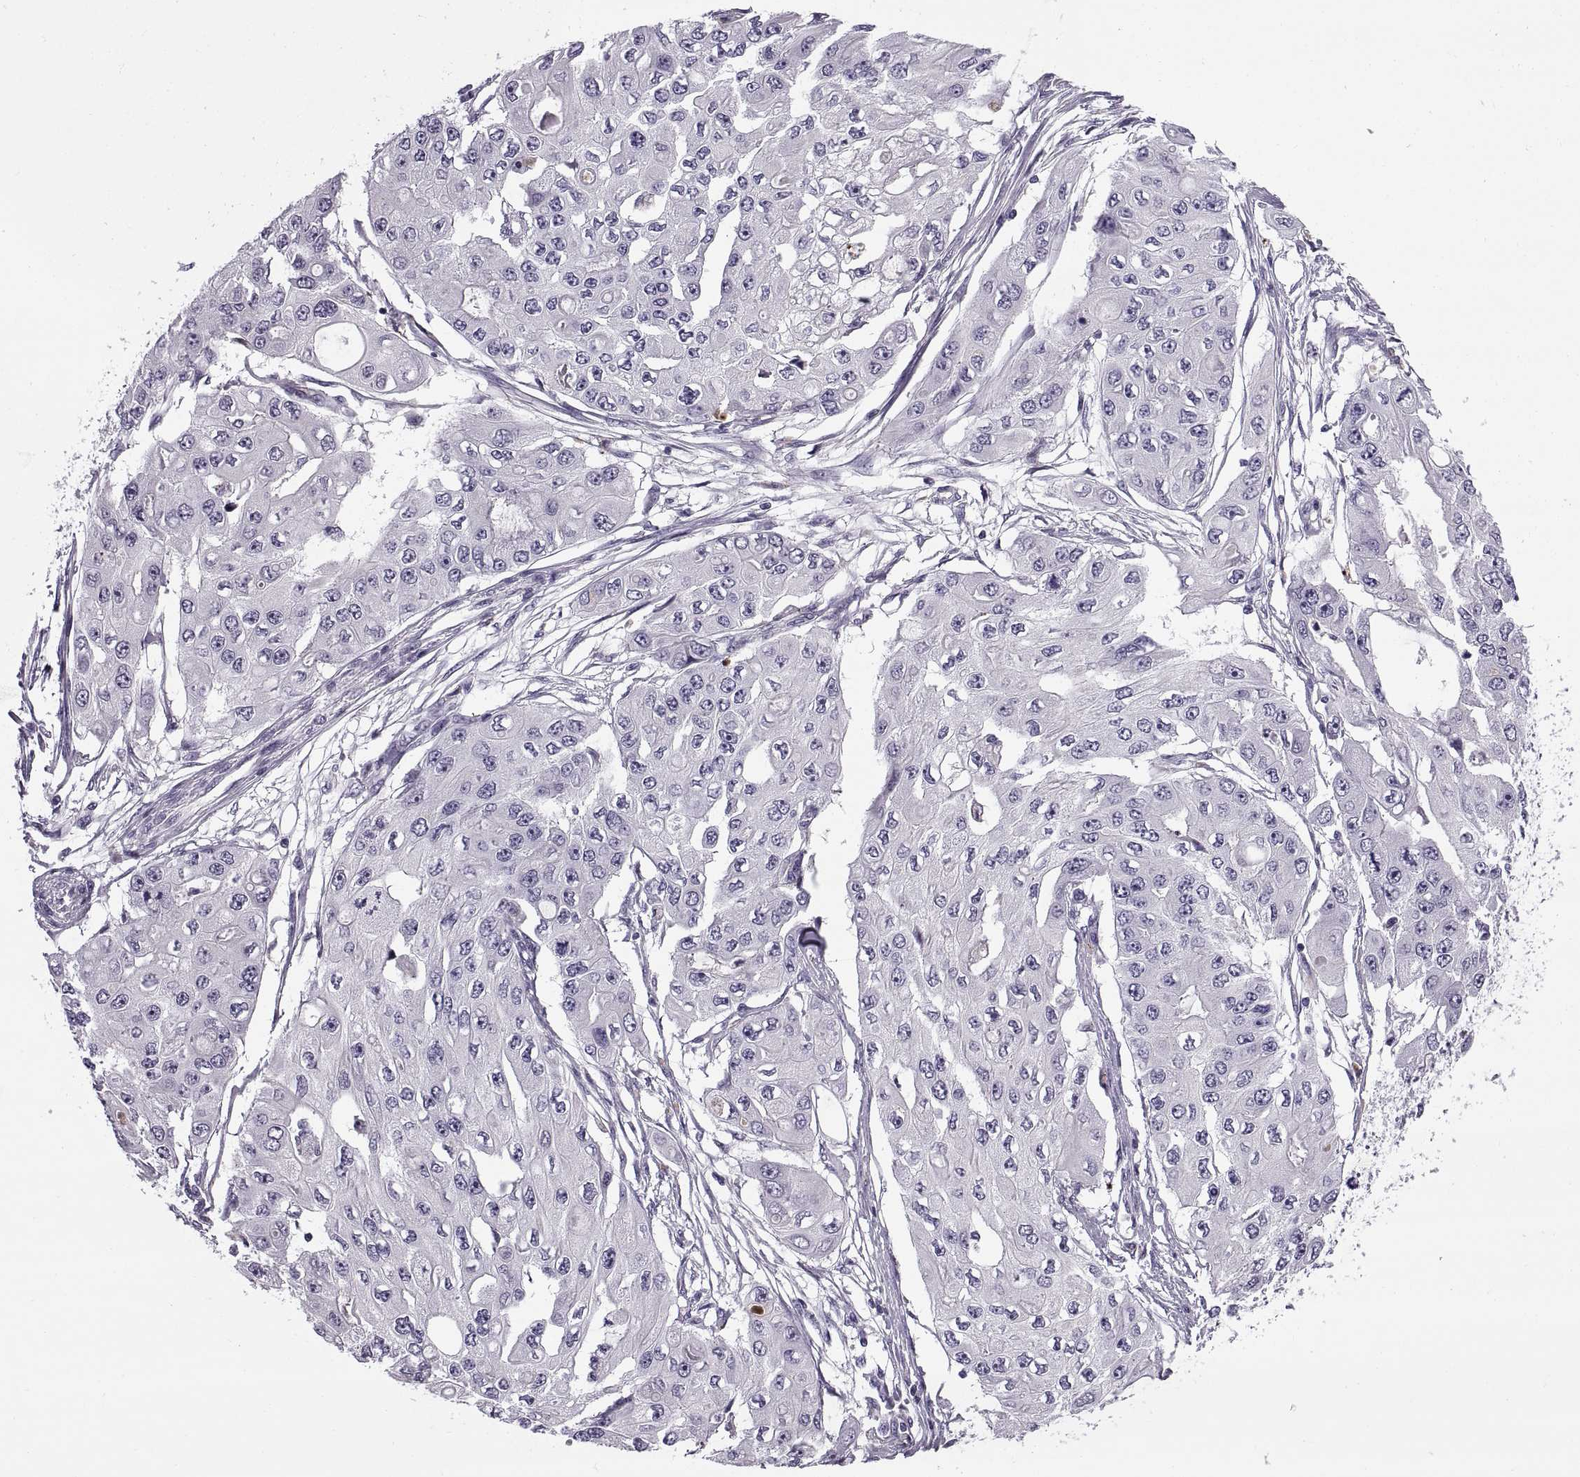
{"staining": {"intensity": "negative", "quantity": "none", "location": "none"}, "tissue": "ovarian cancer", "cell_type": "Tumor cells", "image_type": "cancer", "snomed": [{"axis": "morphology", "description": "Cystadenocarcinoma, serous, NOS"}, {"axis": "topography", "description": "Ovary"}], "caption": "The immunohistochemistry (IHC) histopathology image has no significant expression in tumor cells of ovarian cancer tissue.", "gene": "CALCR", "patient": {"sex": "female", "age": 56}}